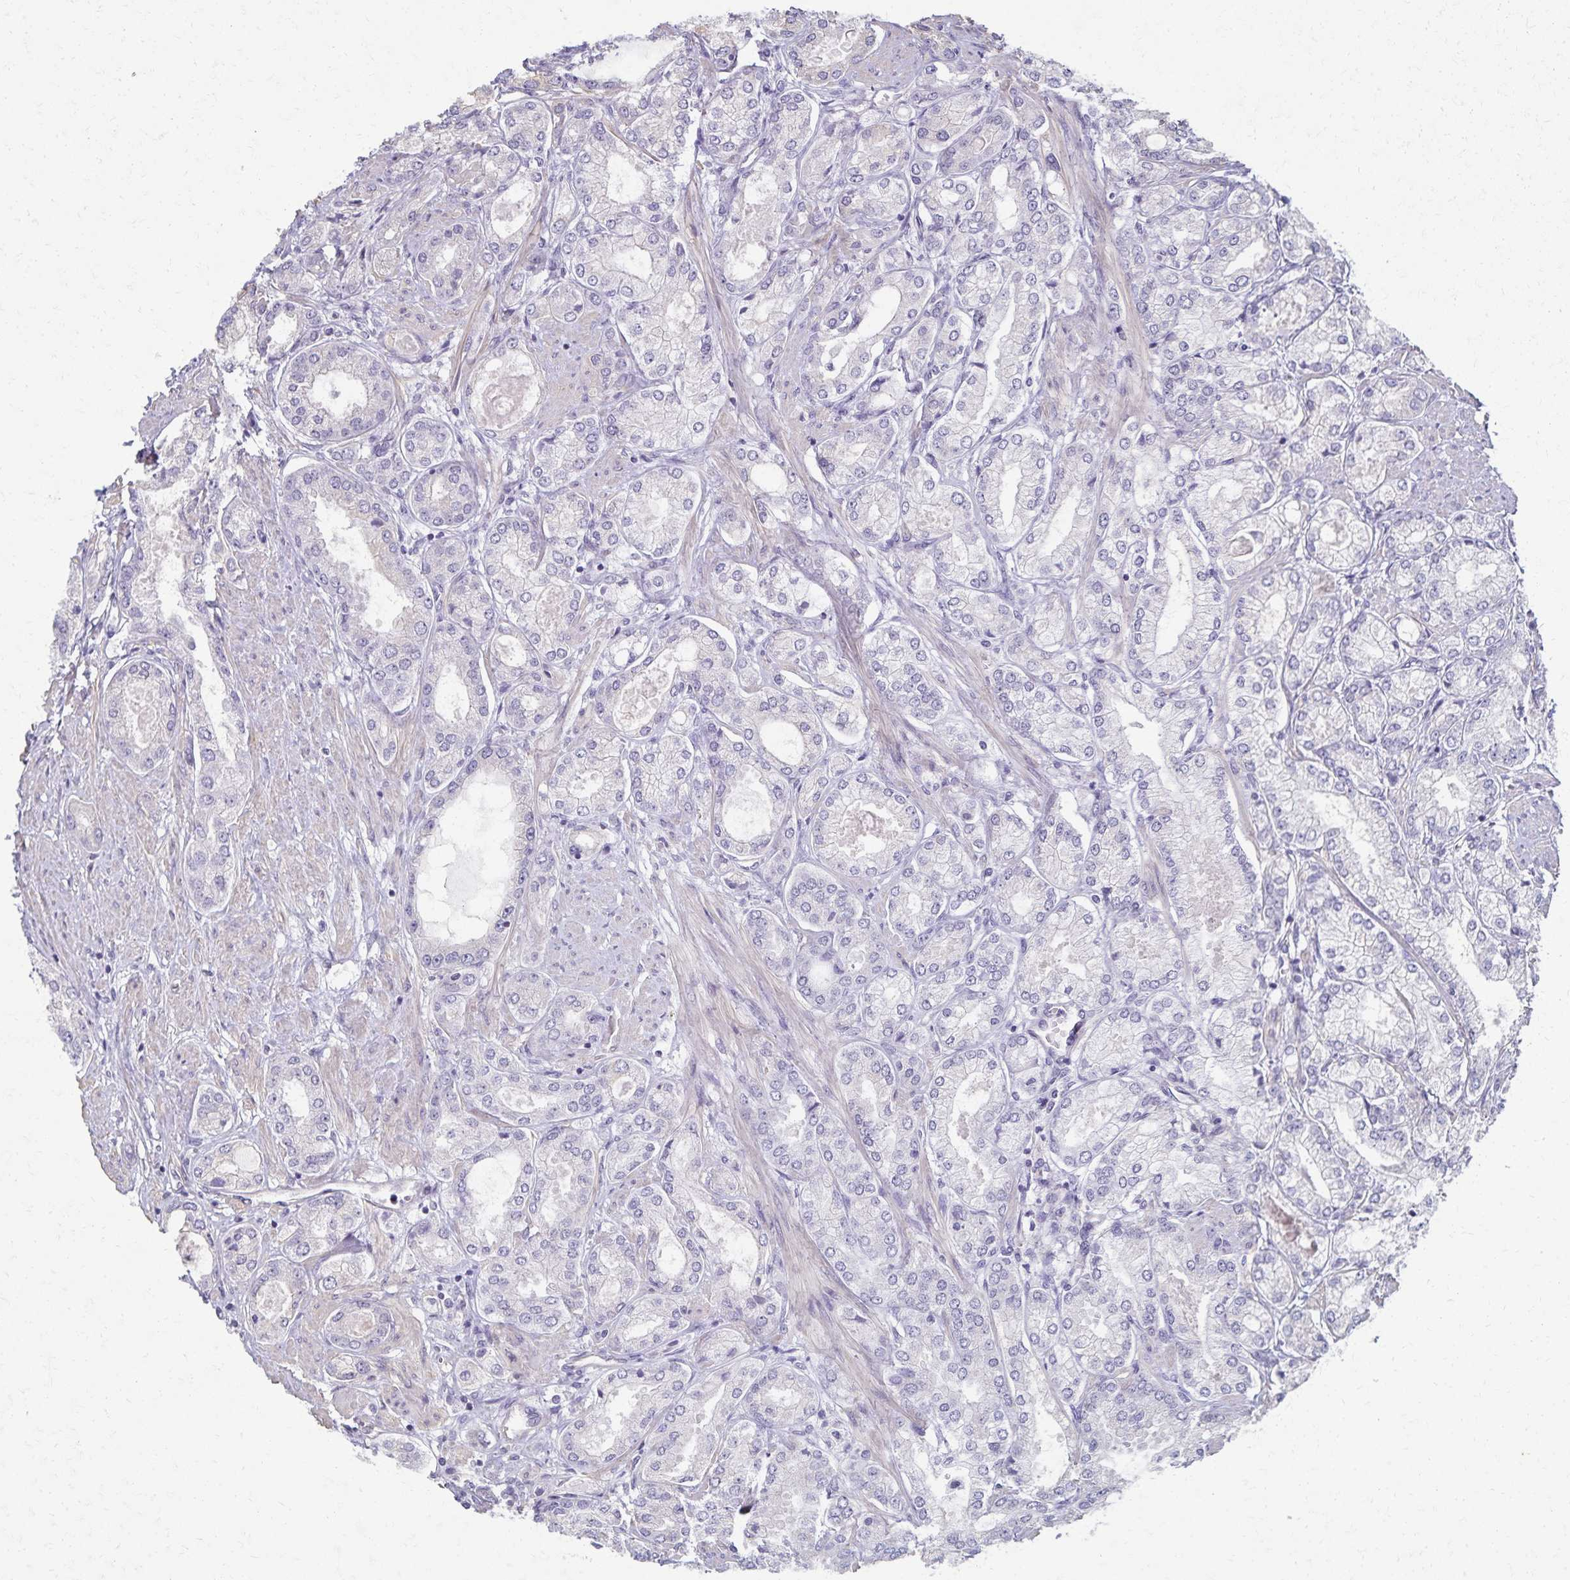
{"staining": {"intensity": "negative", "quantity": "none", "location": "none"}, "tissue": "prostate cancer", "cell_type": "Tumor cells", "image_type": "cancer", "snomed": [{"axis": "morphology", "description": "Adenocarcinoma, High grade"}, {"axis": "topography", "description": "Prostate"}], "caption": "Tumor cells show no significant positivity in prostate high-grade adenocarcinoma. The staining is performed using DAB (3,3'-diaminobenzidine) brown chromogen with nuclei counter-stained in using hematoxylin.", "gene": "KISS1", "patient": {"sex": "male", "age": 68}}